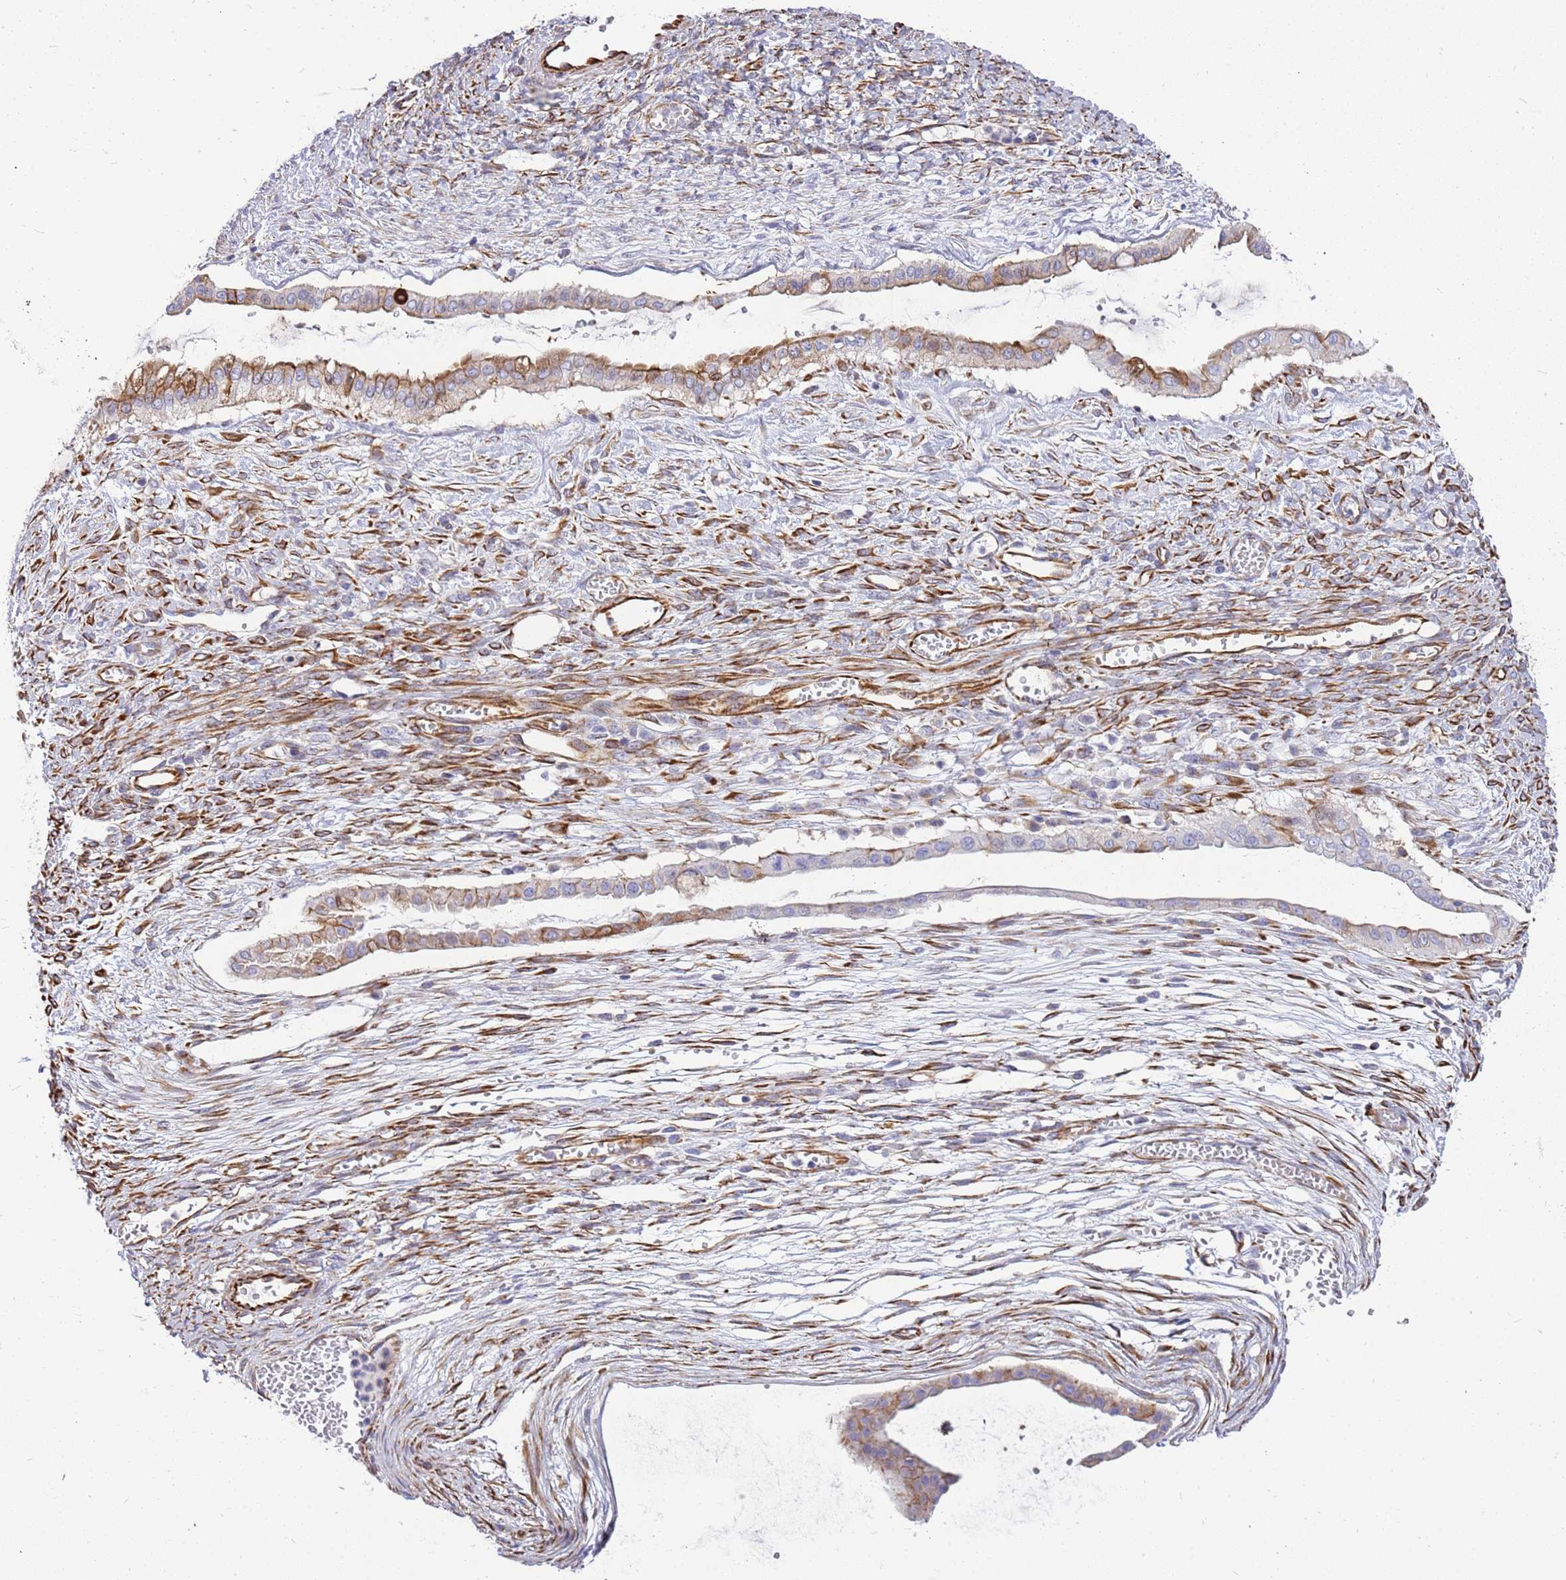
{"staining": {"intensity": "strong", "quantity": "<25%", "location": "cytoplasmic/membranous"}, "tissue": "ovarian cancer", "cell_type": "Tumor cells", "image_type": "cancer", "snomed": [{"axis": "morphology", "description": "Cystadenocarcinoma, mucinous, NOS"}, {"axis": "topography", "description": "Ovary"}], "caption": "Mucinous cystadenocarcinoma (ovarian) stained with DAB (3,3'-diaminobenzidine) immunohistochemistry (IHC) reveals medium levels of strong cytoplasmic/membranous positivity in approximately <25% of tumor cells.", "gene": "ZDHHC1", "patient": {"sex": "female", "age": 73}}